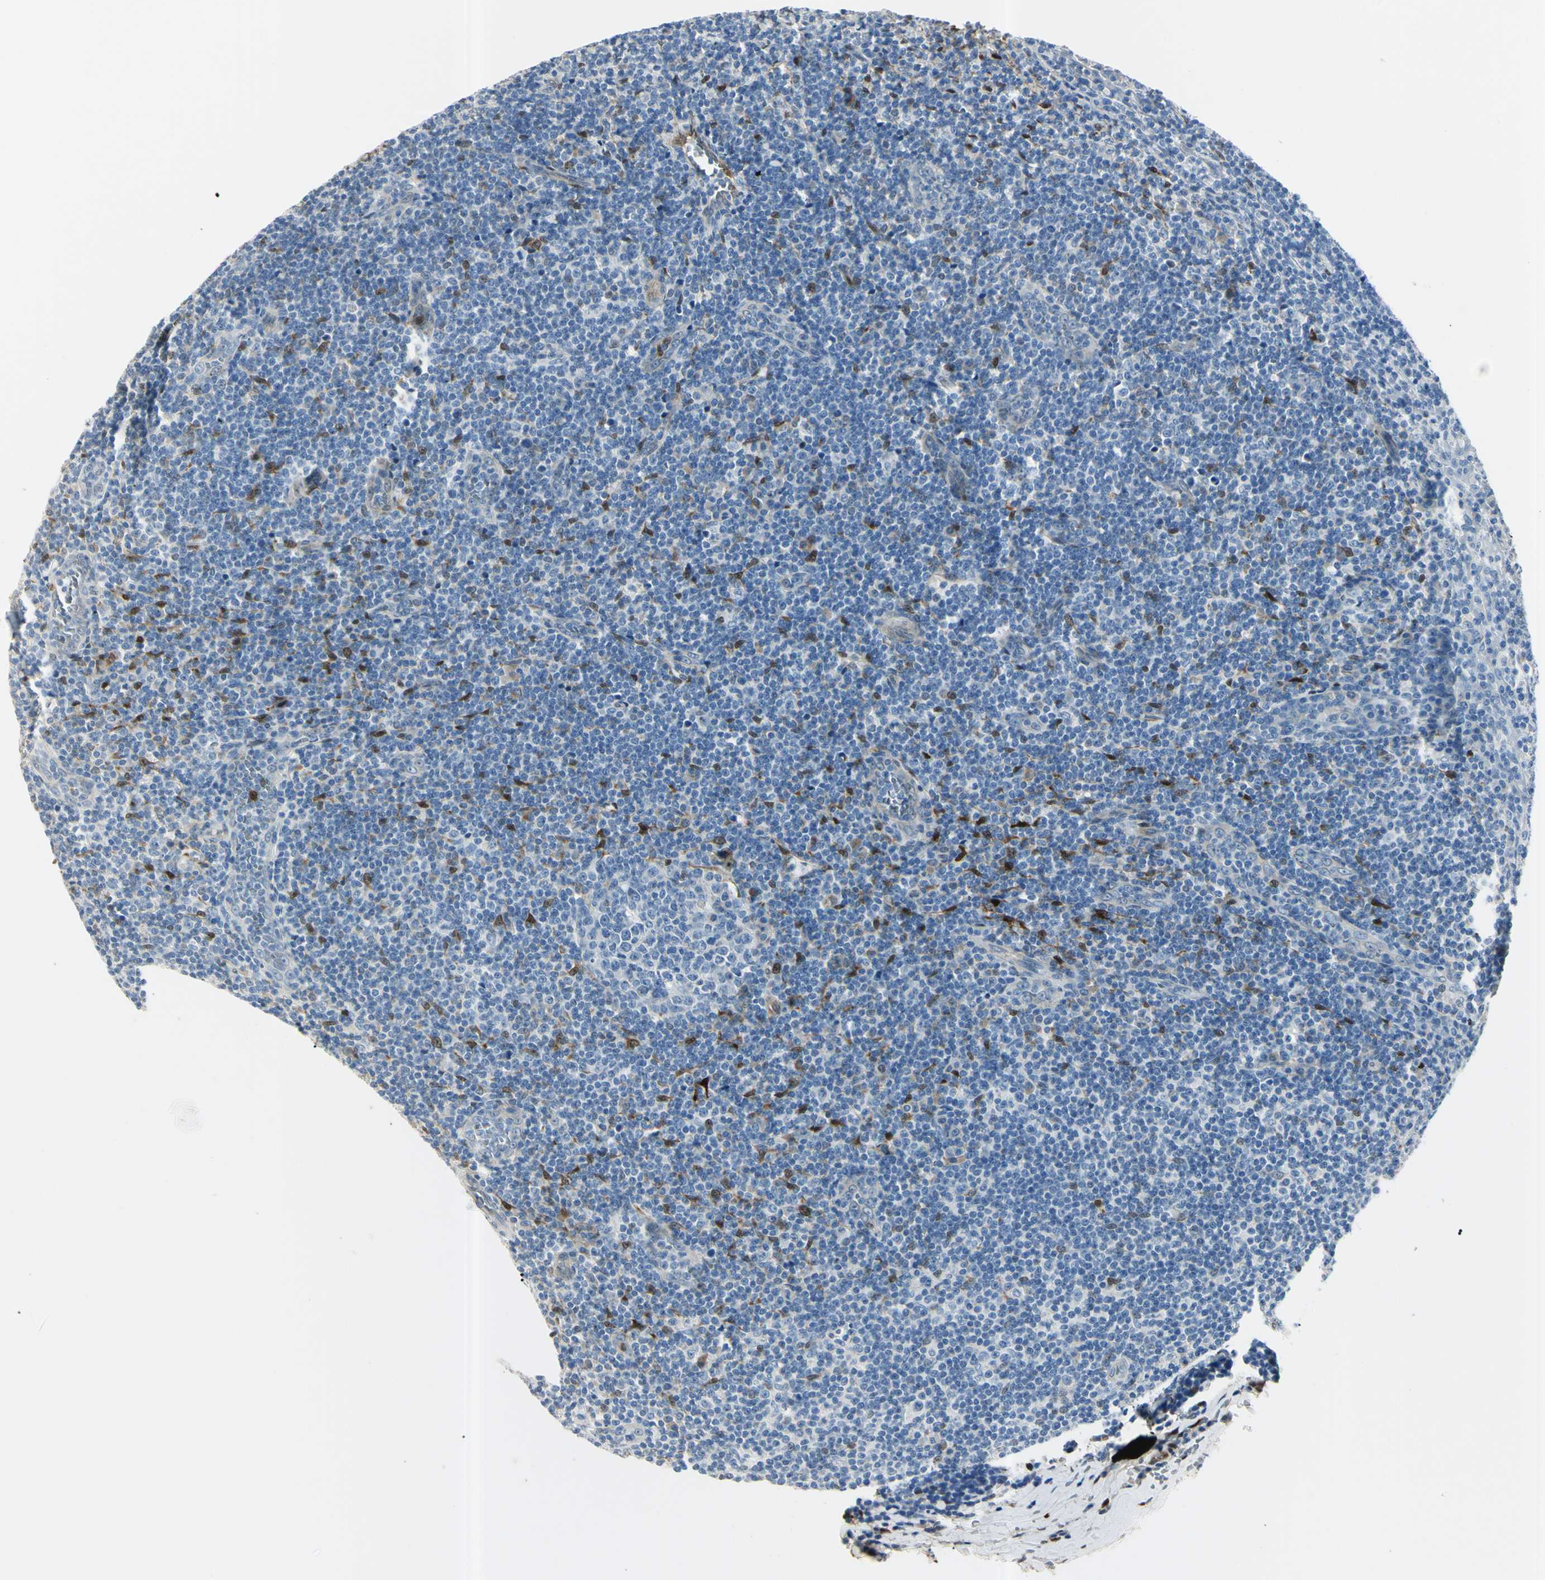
{"staining": {"intensity": "negative", "quantity": "none", "location": "none"}, "tissue": "tonsil", "cell_type": "Germinal center cells", "image_type": "normal", "snomed": [{"axis": "morphology", "description": "Normal tissue, NOS"}, {"axis": "topography", "description": "Tonsil"}], "caption": "The IHC image has no significant staining in germinal center cells of tonsil.", "gene": "AKR1C3", "patient": {"sex": "male", "age": 31}}